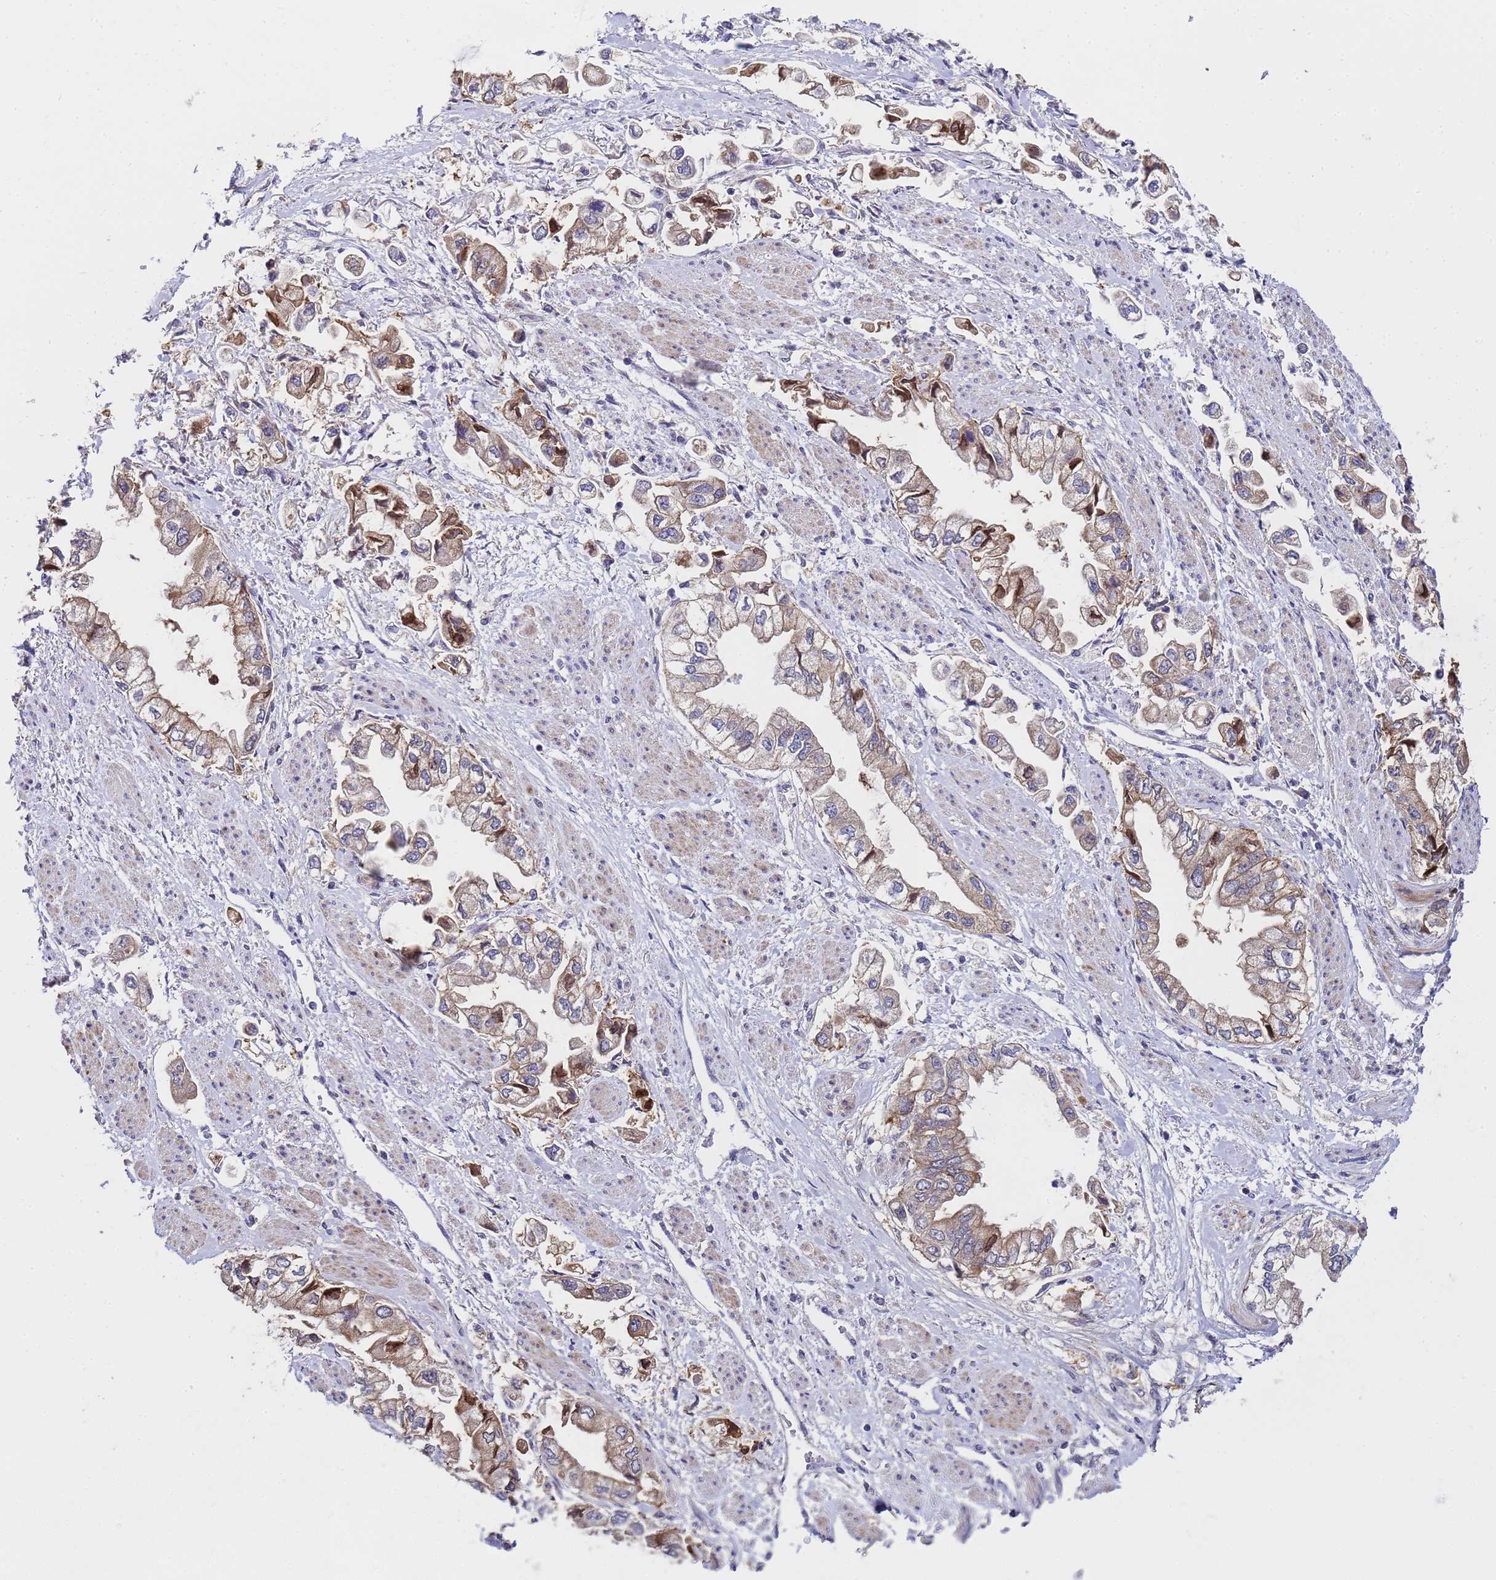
{"staining": {"intensity": "moderate", "quantity": "25%-75%", "location": "cytoplasmic/membranous"}, "tissue": "stomach cancer", "cell_type": "Tumor cells", "image_type": "cancer", "snomed": [{"axis": "morphology", "description": "Adenocarcinoma, NOS"}, {"axis": "topography", "description": "Stomach"}], "caption": "Stomach cancer stained for a protein reveals moderate cytoplasmic/membranous positivity in tumor cells.", "gene": "ANAPC13", "patient": {"sex": "male", "age": 62}}